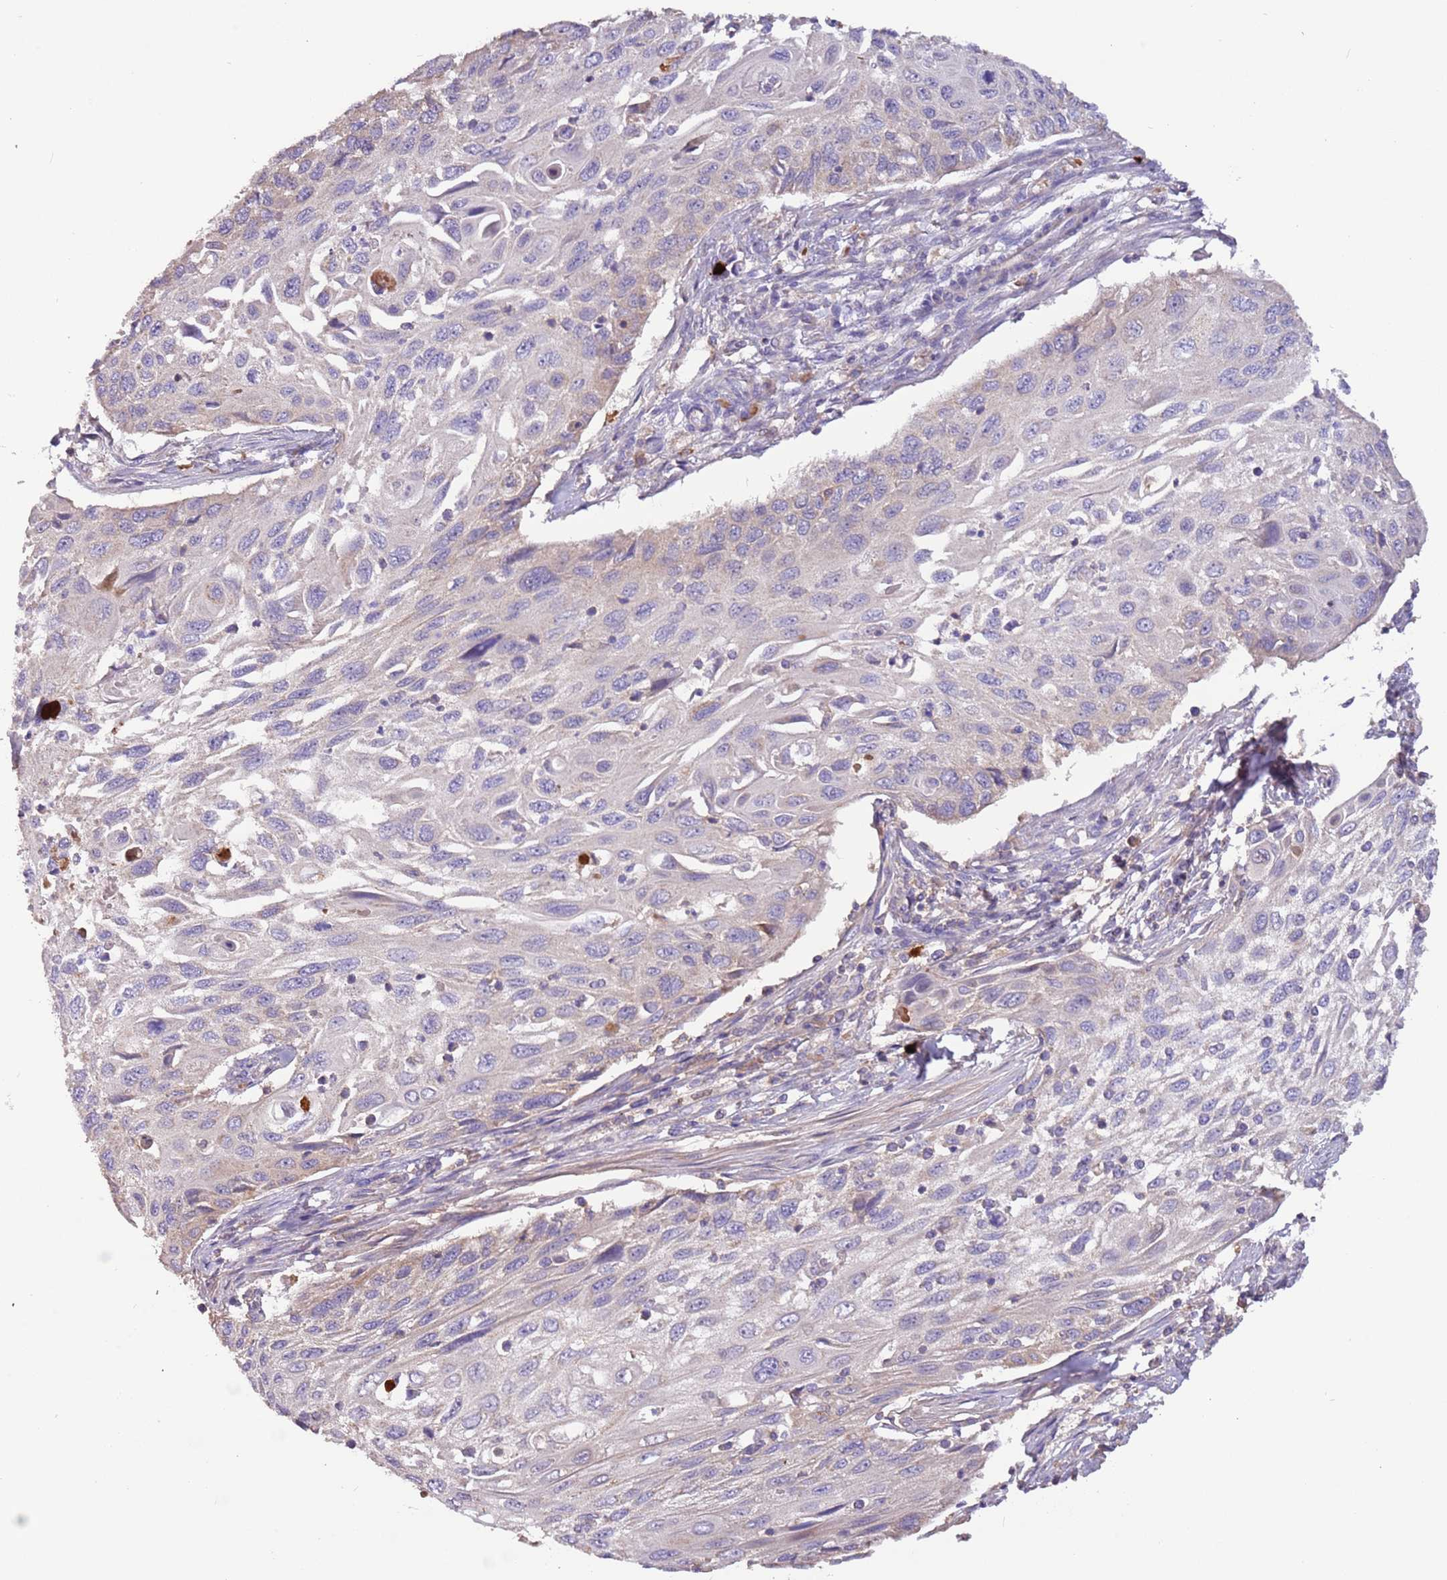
{"staining": {"intensity": "negative", "quantity": "none", "location": "none"}, "tissue": "cervical cancer", "cell_type": "Tumor cells", "image_type": "cancer", "snomed": [{"axis": "morphology", "description": "Squamous cell carcinoma, NOS"}, {"axis": "topography", "description": "Cervix"}], "caption": "Immunohistochemistry micrograph of human cervical cancer stained for a protein (brown), which shows no expression in tumor cells.", "gene": "TRMO", "patient": {"sex": "female", "age": 70}}